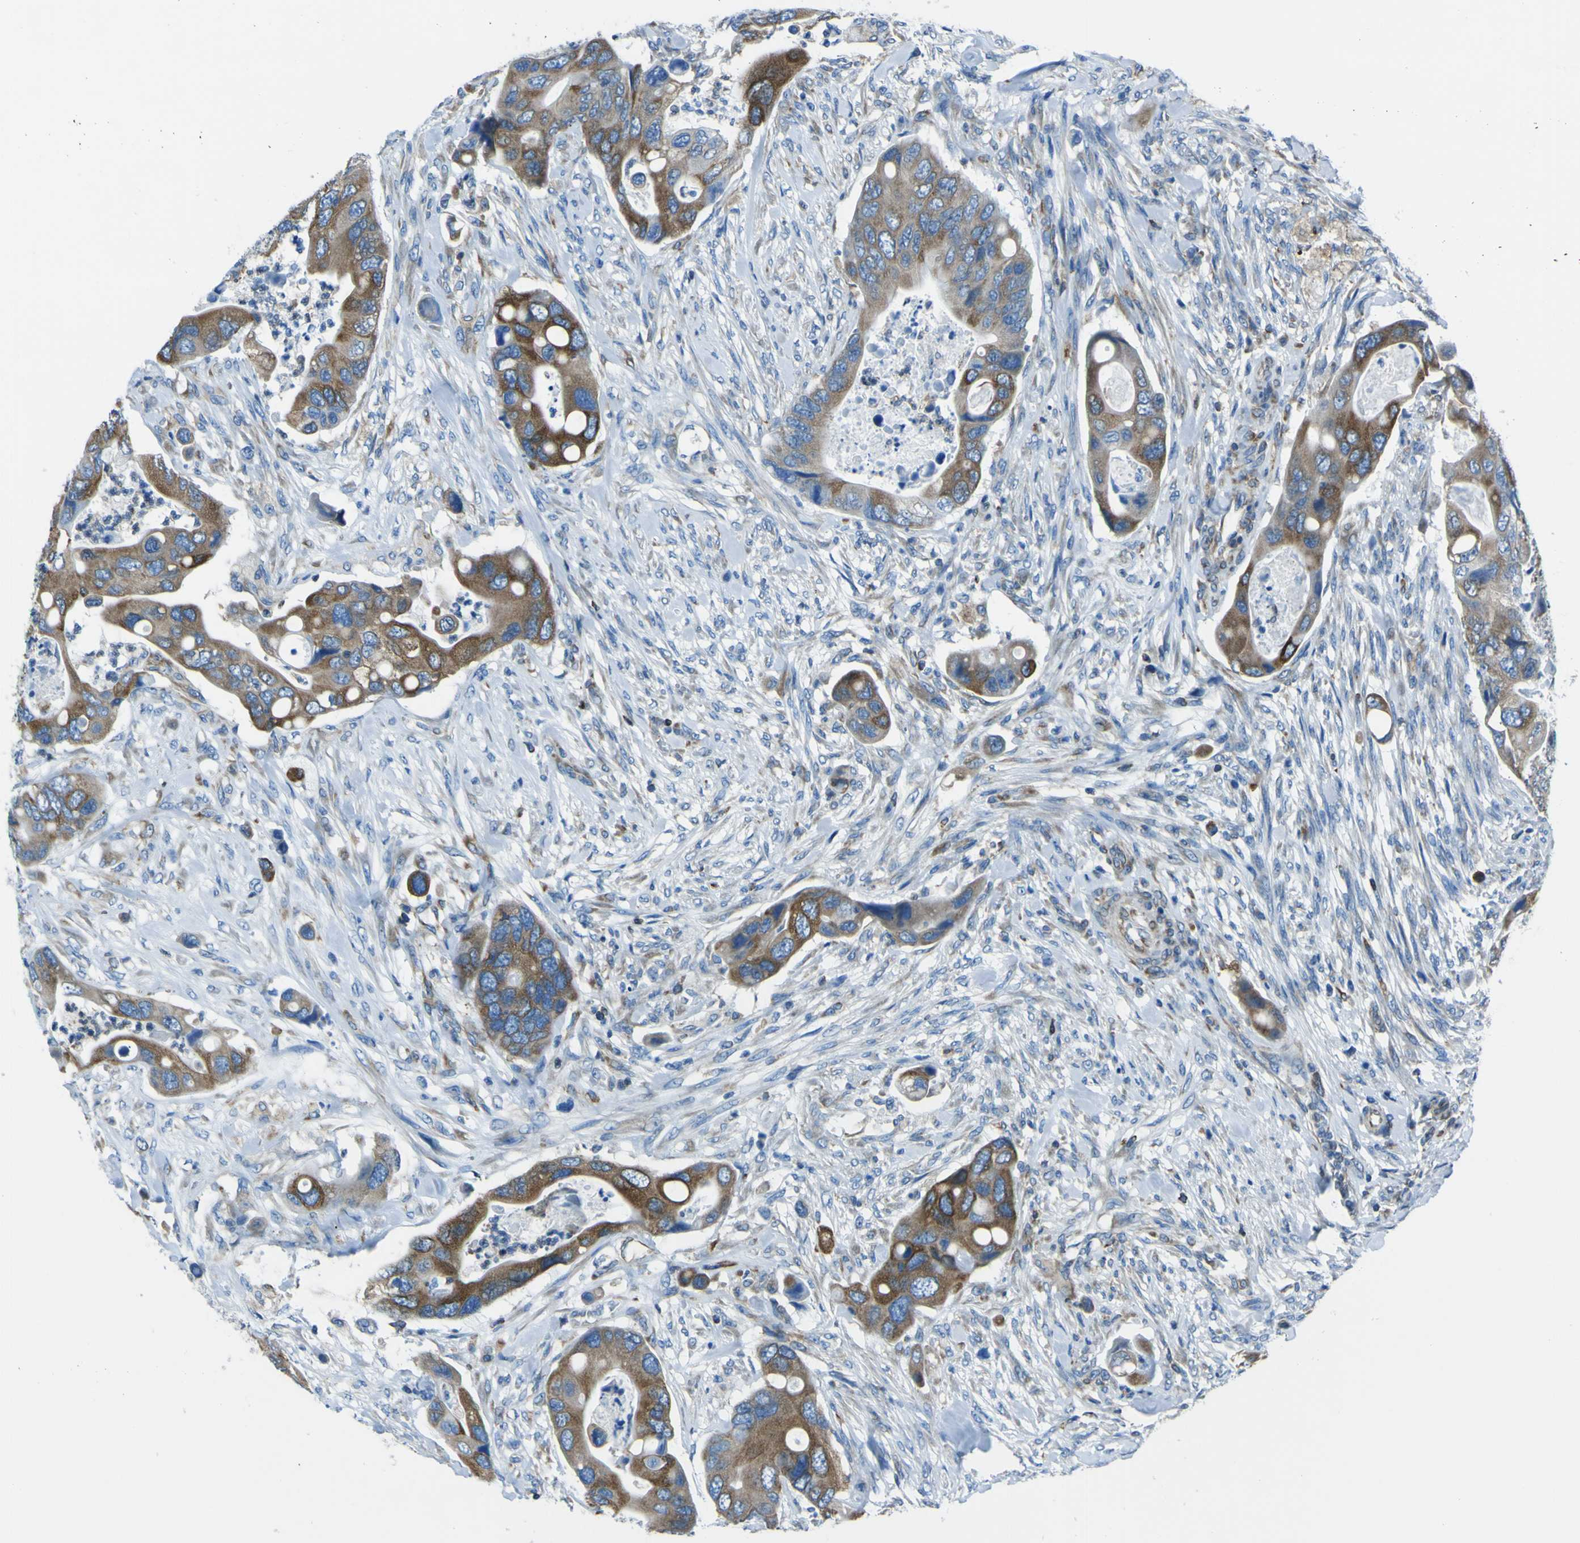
{"staining": {"intensity": "moderate", "quantity": ">75%", "location": "cytoplasmic/membranous"}, "tissue": "colorectal cancer", "cell_type": "Tumor cells", "image_type": "cancer", "snomed": [{"axis": "morphology", "description": "Adenocarcinoma, NOS"}, {"axis": "topography", "description": "Rectum"}], "caption": "Tumor cells demonstrate moderate cytoplasmic/membranous staining in about >75% of cells in colorectal adenocarcinoma. (Brightfield microscopy of DAB IHC at high magnification).", "gene": "STIM1", "patient": {"sex": "female", "age": 57}}